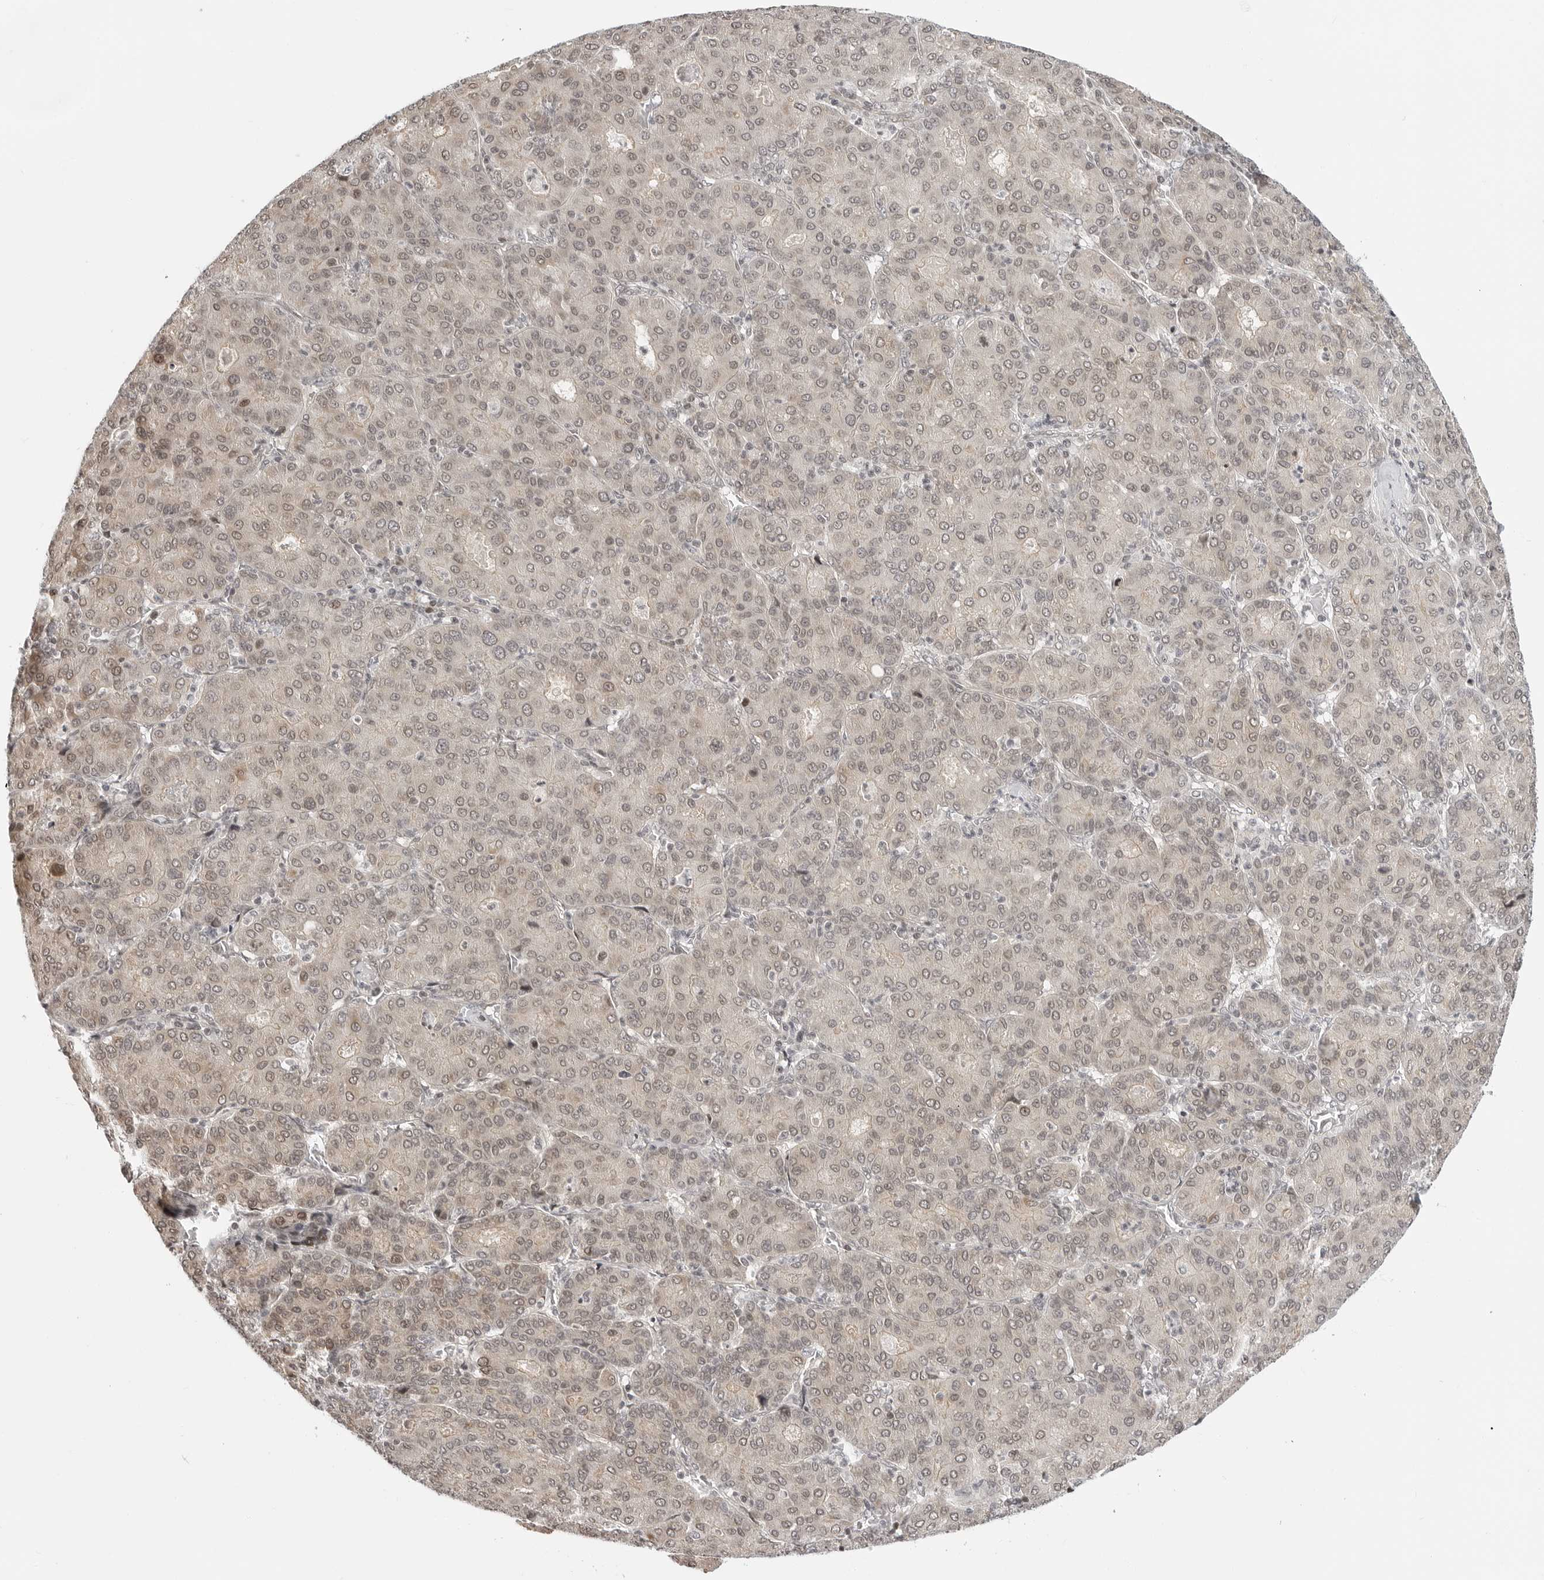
{"staining": {"intensity": "weak", "quantity": "<25%", "location": "nuclear"}, "tissue": "liver cancer", "cell_type": "Tumor cells", "image_type": "cancer", "snomed": [{"axis": "morphology", "description": "Carcinoma, Hepatocellular, NOS"}, {"axis": "topography", "description": "Liver"}], "caption": "This is a image of IHC staining of liver hepatocellular carcinoma, which shows no expression in tumor cells. (DAB (3,3'-diaminobenzidine) immunohistochemistry visualized using brightfield microscopy, high magnification).", "gene": "C8orf33", "patient": {"sex": "male", "age": 65}}